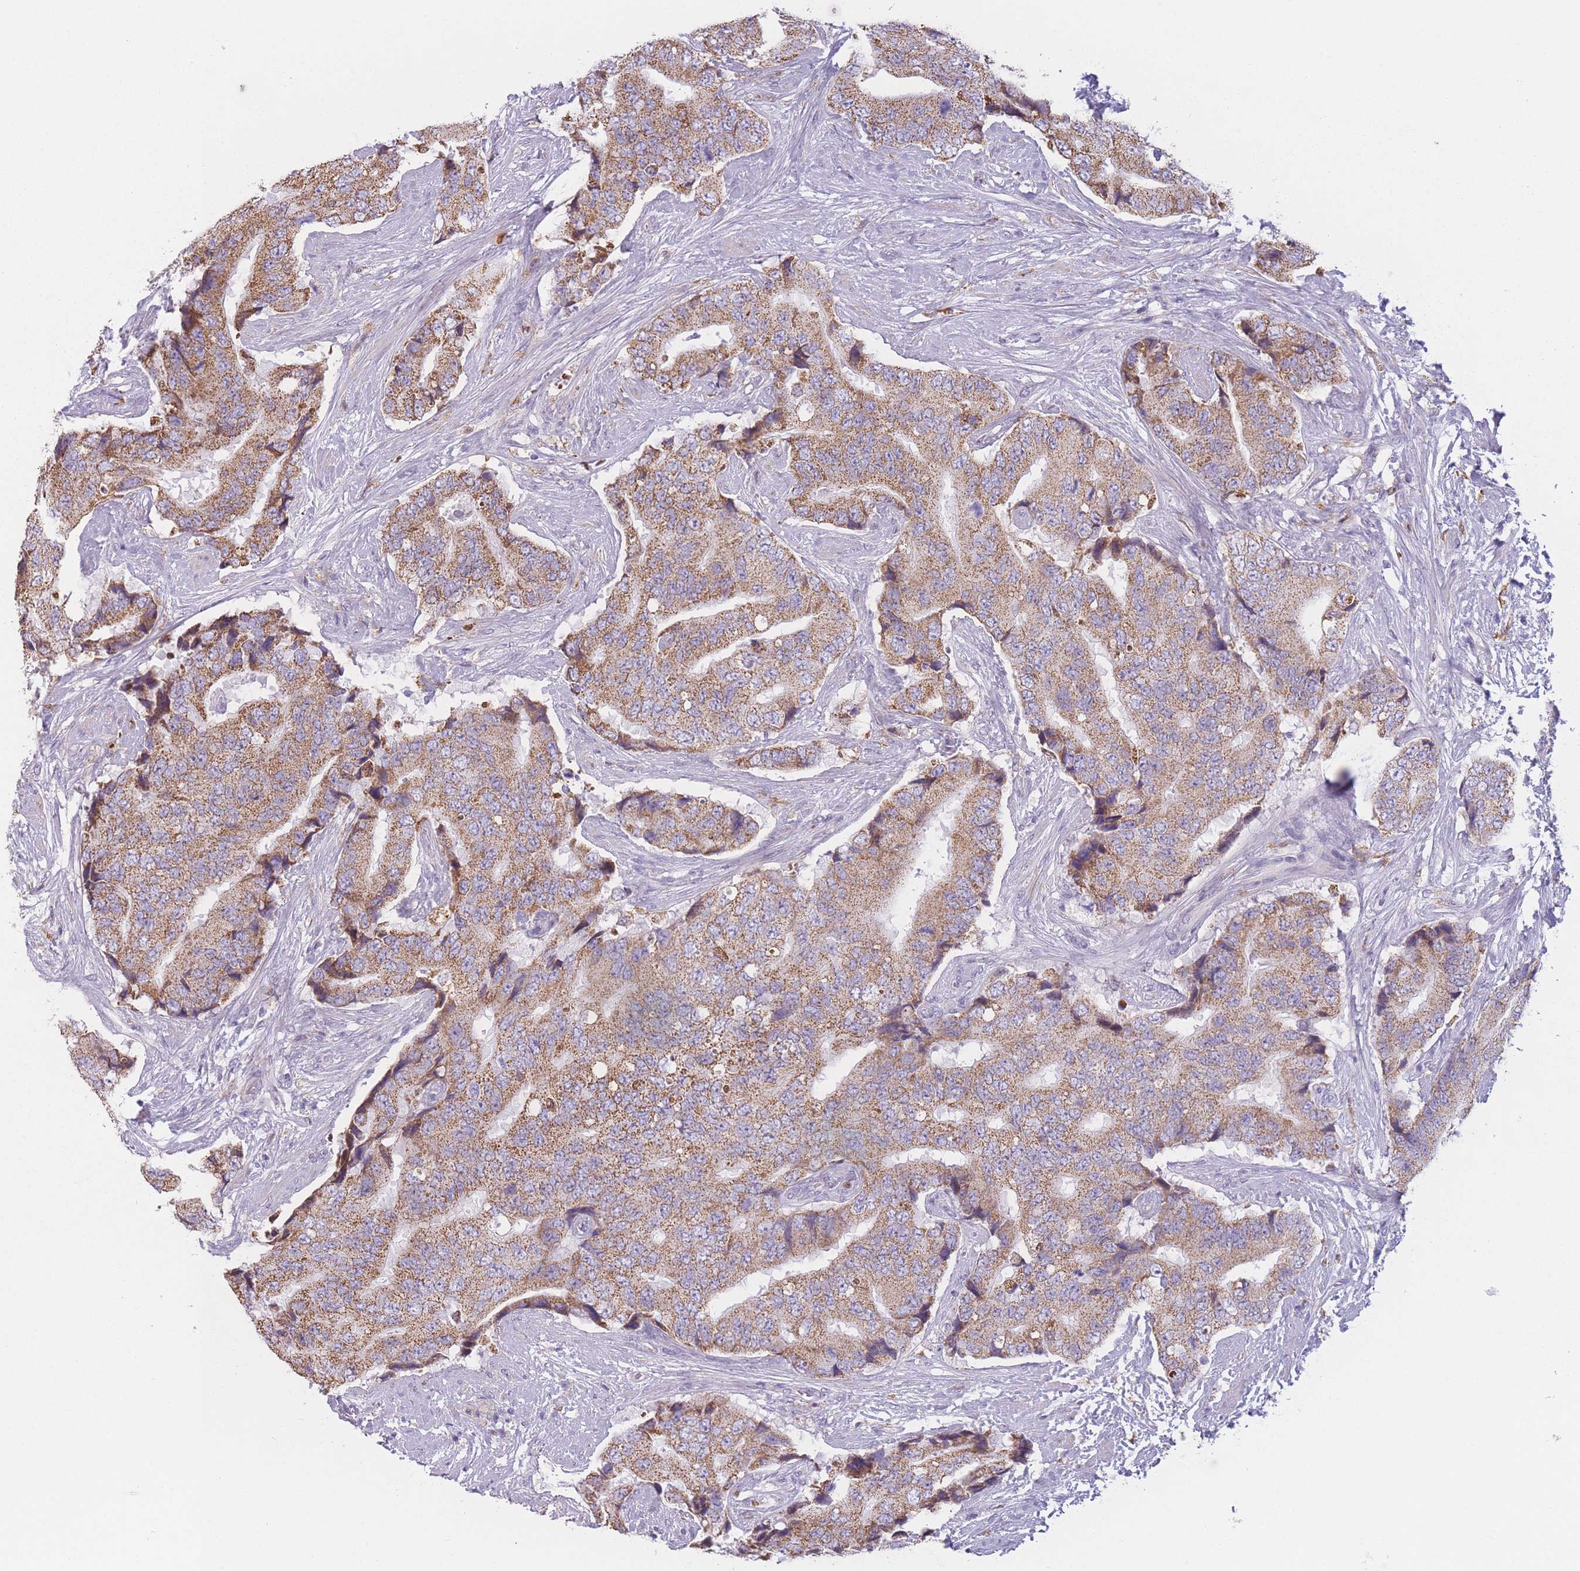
{"staining": {"intensity": "moderate", "quantity": ">75%", "location": "cytoplasmic/membranous"}, "tissue": "prostate cancer", "cell_type": "Tumor cells", "image_type": "cancer", "snomed": [{"axis": "morphology", "description": "Adenocarcinoma, High grade"}, {"axis": "topography", "description": "Prostate"}], "caption": "Human adenocarcinoma (high-grade) (prostate) stained for a protein (brown) shows moderate cytoplasmic/membranous positive staining in about >75% of tumor cells.", "gene": "PRAM1", "patient": {"sex": "male", "age": 70}}